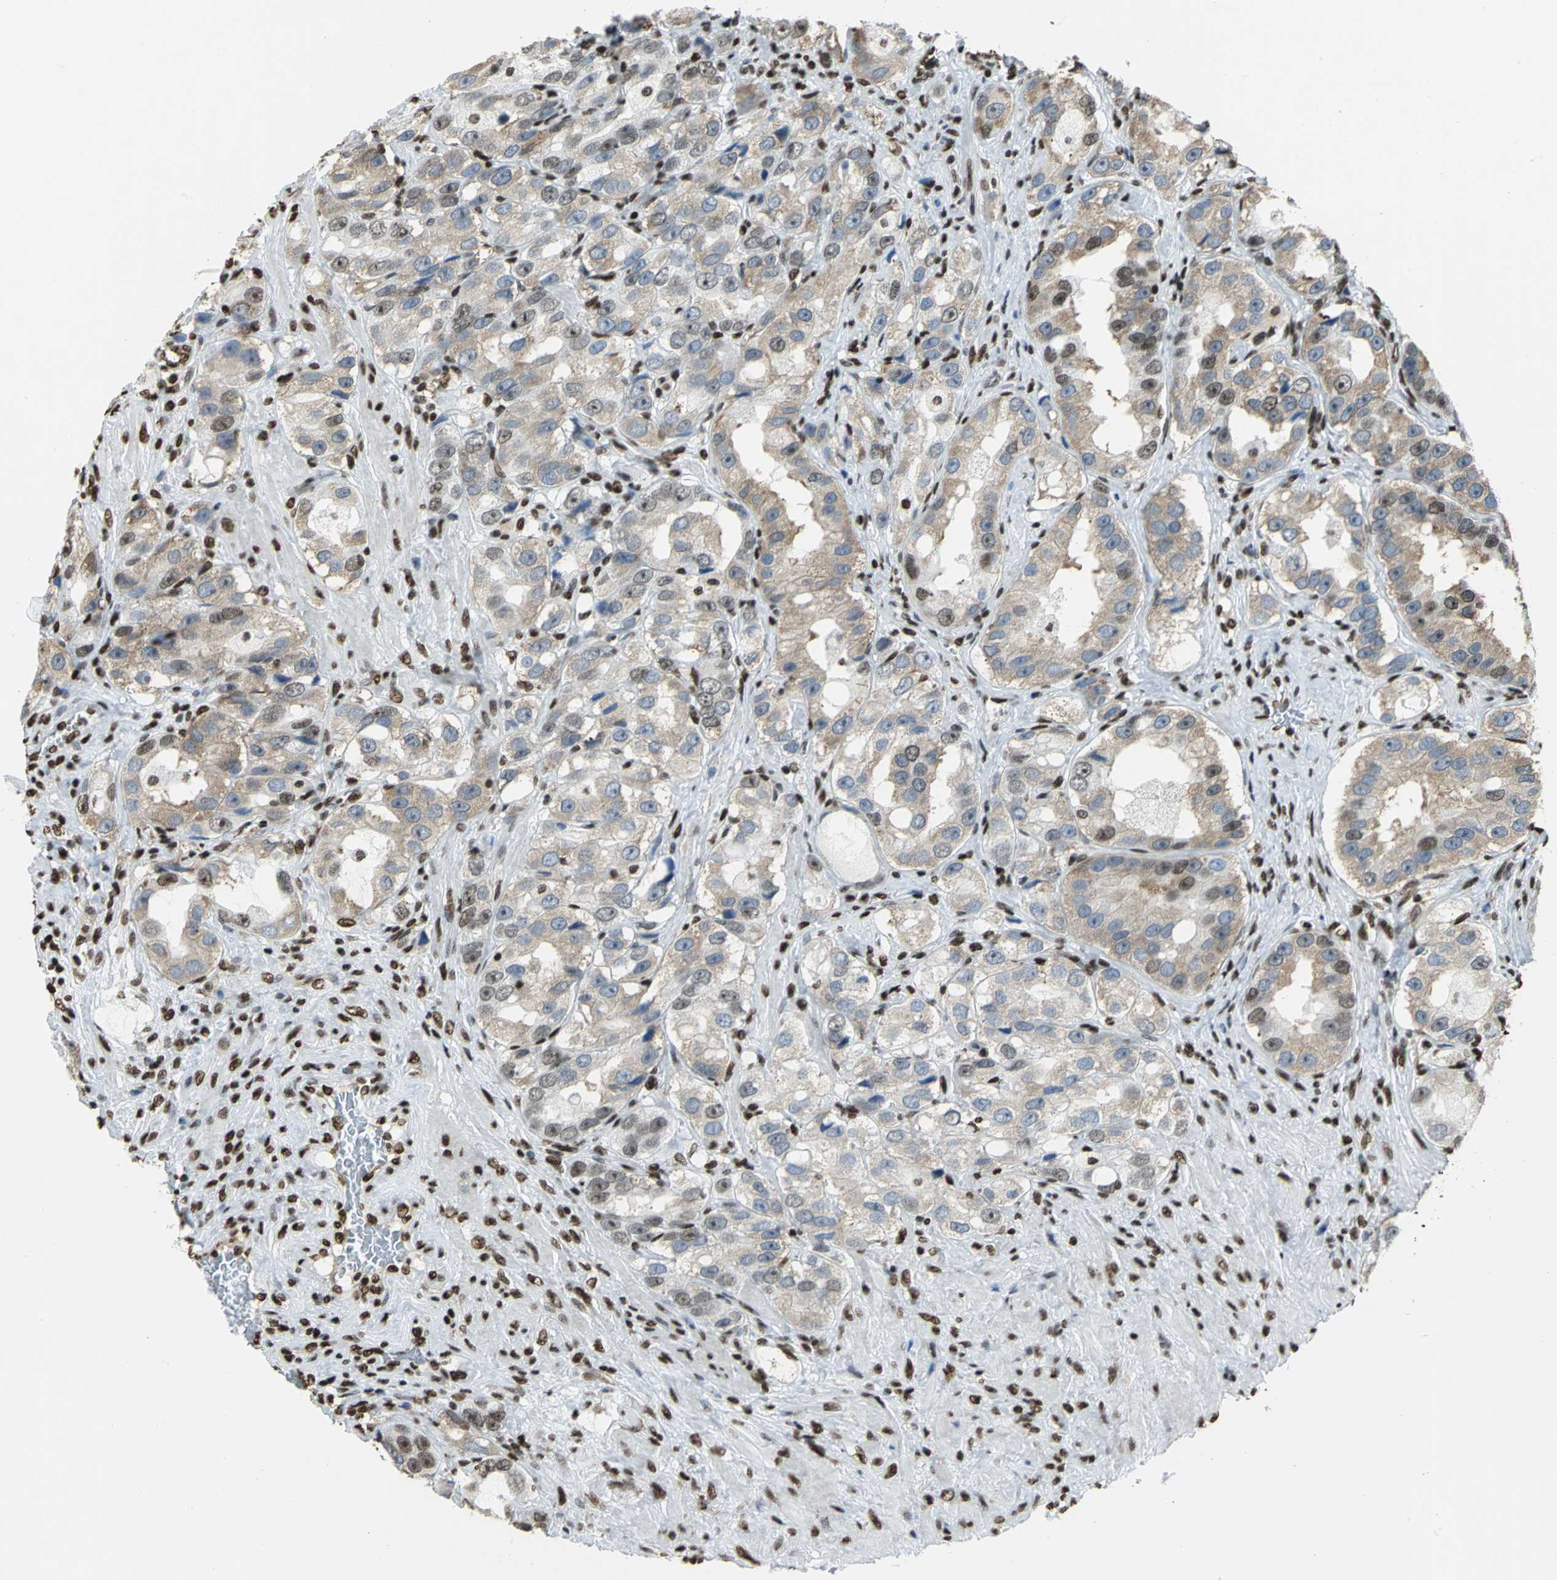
{"staining": {"intensity": "moderate", "quantity": "25%-75%", "location": "cytoplasmic/membranous,nuclear"}, "tissue": "prostate cancer", "cell_type": "Tumor cells", "image_type": "cancer", "snomed": [{"axis": "morphology", "description": "Adenocarcinoma, High grade"}, {"axis": "topography", "description": "Prostate"}], "caption": "Prostate adenocarcinoma (high-grade) stained with a brown dye exhibits moderate cytoplasmic/membranous and nuclear positive staining in approximately 25%-75% of tumor cells.", "gene": "HMGB1", "patient": {"sex": "male", "age": 63}}